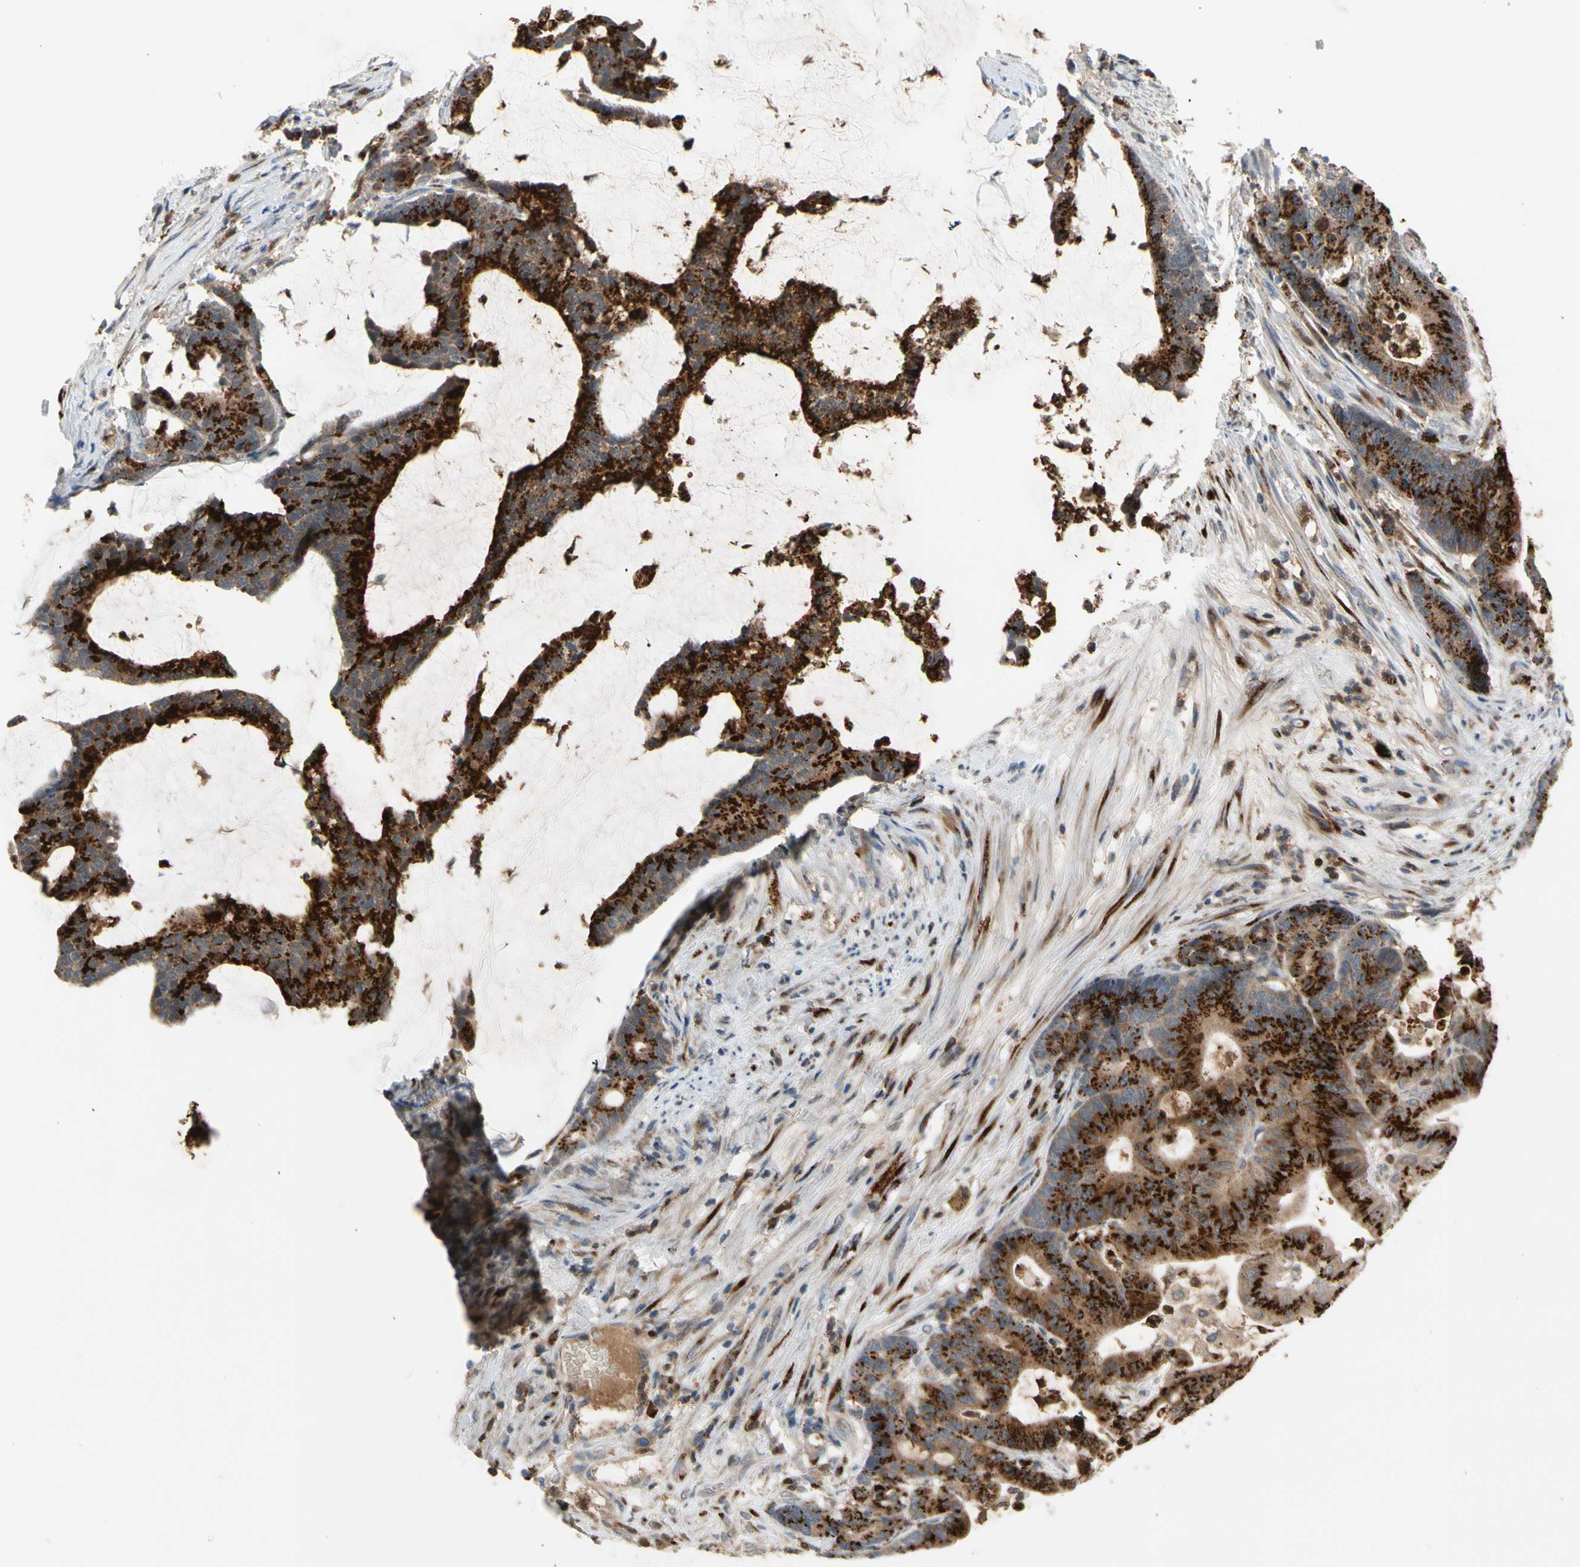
{"staining": {"intensity": "strong", "quantity": ">75%", "location": "cytoplasmic/membranous"}, "tissue": "colorectal cancer", "cell_type": "Tumor cells", "image_type": "cancer", "snomed": [{"axis": "morphology", "description": "Adenocarcinoma, NOS"}, {"axis": "topography", "description": "Colon"}], "caption": "Colorectal adenocarcinoma tissue exhibits strong cytoplasmic/membranous expression in approximately >75% of tumor cells, visualized by immunohistochemistry.", "gene": "GALNT5", "patient": {"sex": "female", "age": 84}}